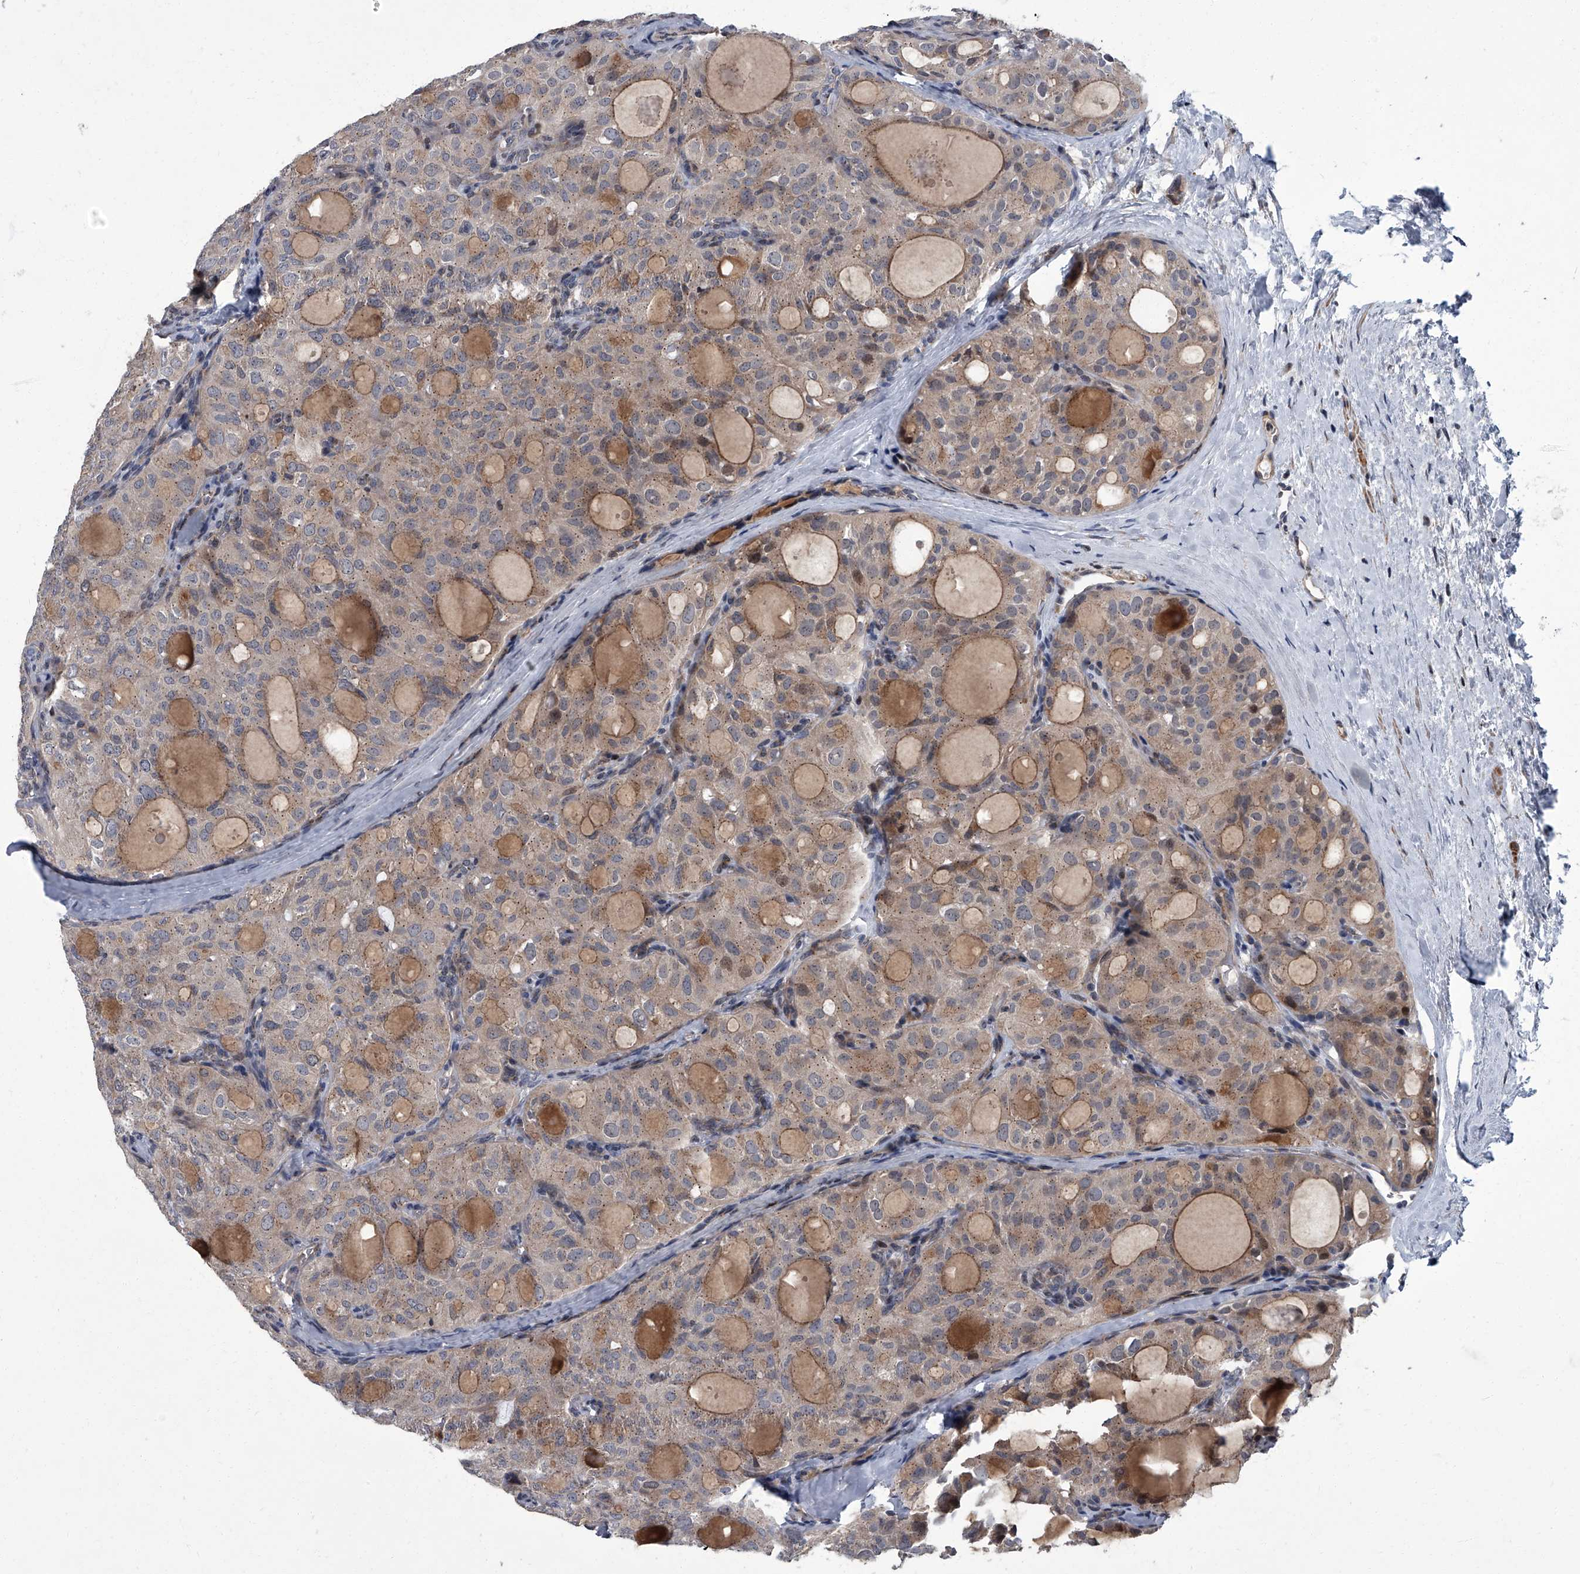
{"staining": {"intensity": "weak", "quantity": ">75%", "location": "cytoplasmic/membranous"}, "tissue": "thyroid cancer", "cell_type": "Tumor cells", "image_type": "cancer", "snomed": [{"axis": "morphology", "description": "Follicular adenoma carcinoma, NOS"}, {"axis": "topography", "description": "Thyroid gland"}], "caption": "Thyroid cancer (follicular adenoma carcinoma) stained with immunohistochemistry (IHC) shows weak cytoplasmic/membranous staining in approximately >75% of tumor cells. Using DAB (3,3'-diaminobenzidine) (brown) and hematoxylin (blue) stains, captured at high magnification using brightfield microscopy.", "gene": "ZNF274", "patient": {"sex": "male", "age": 75}}